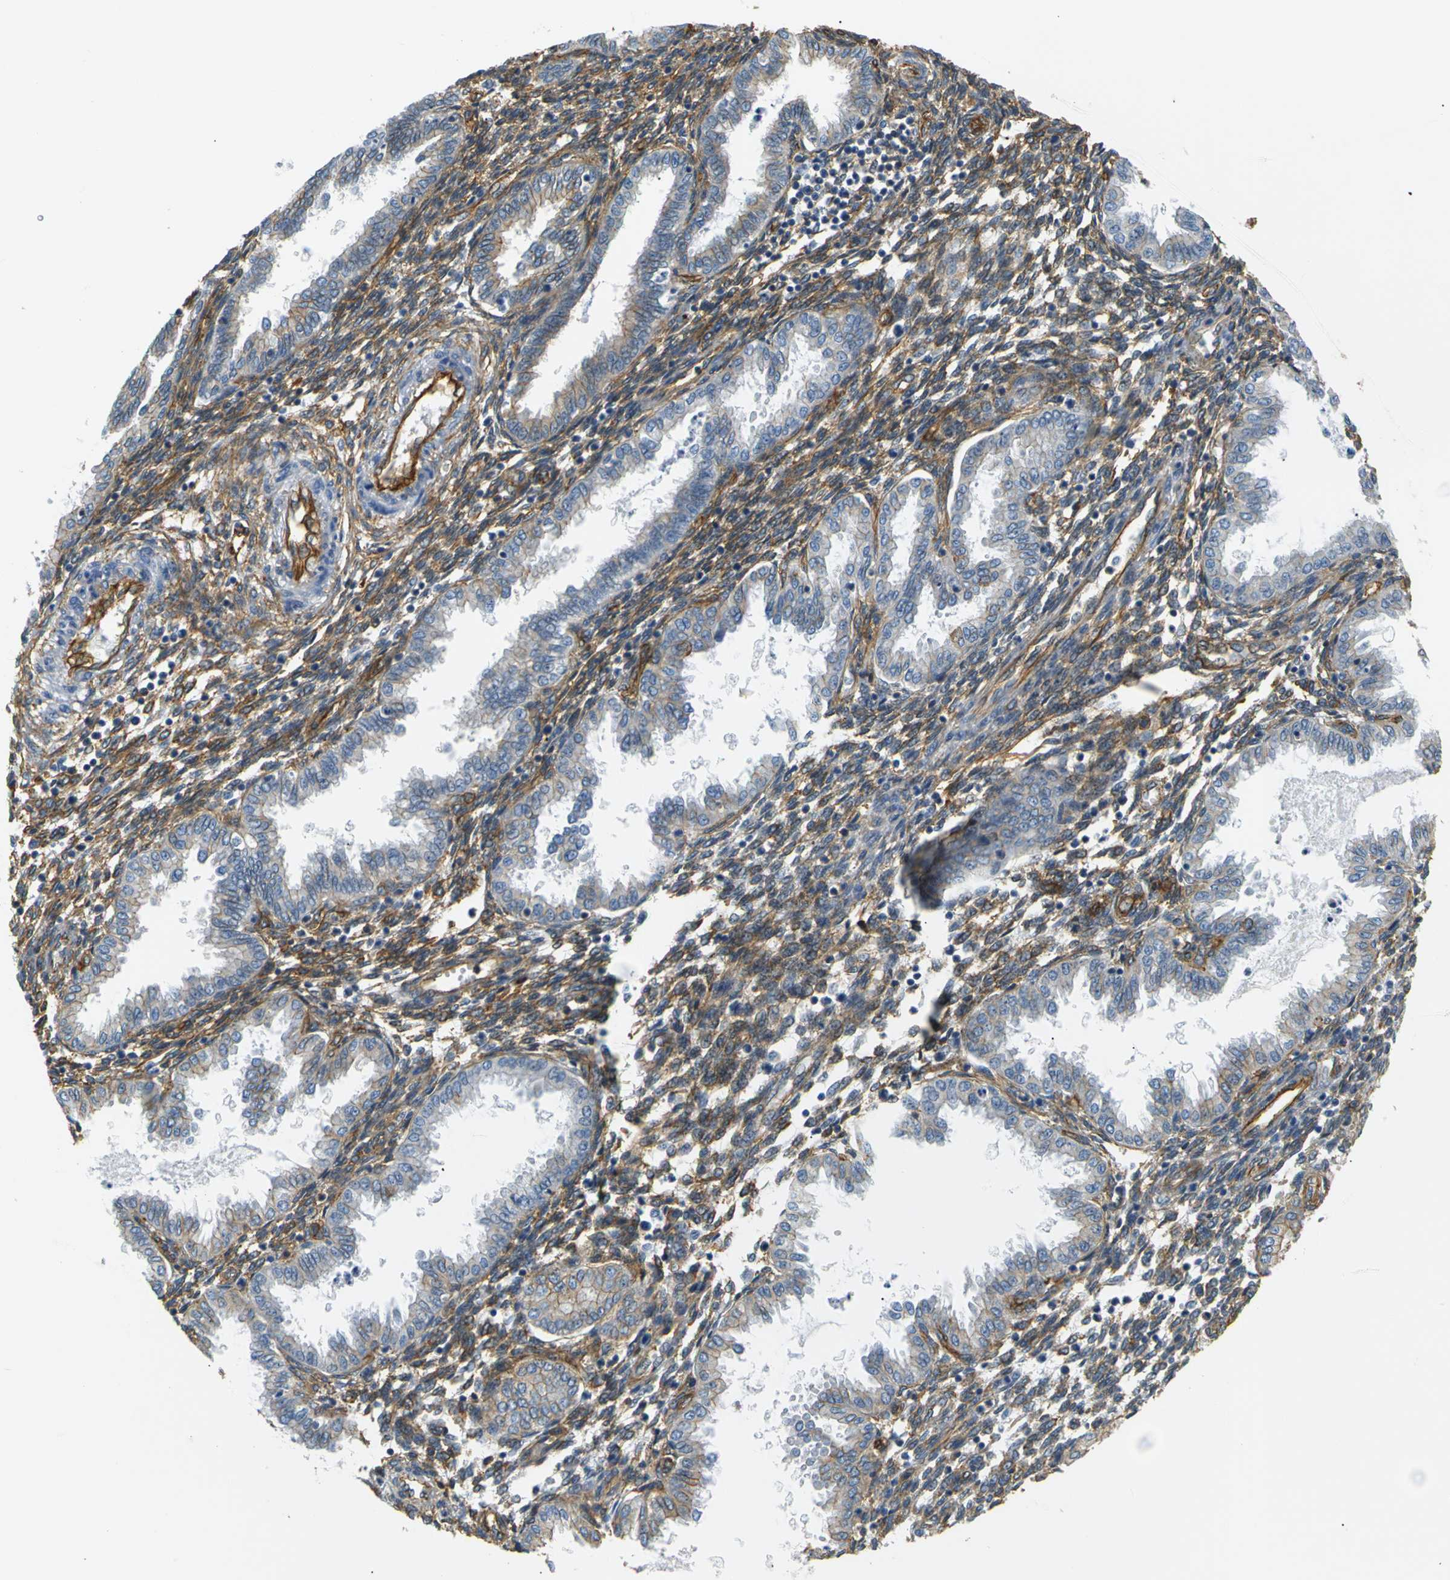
{"staining": {"intensity": "moderate", "quantity": ">75%", "location": "cytoplasmic/membranous"}, "tissue": "endometrium", "cell_type": "Cells in endometrial stroma", "image_type": "normal", "snomed": [{"axis": "morphology", "description": "Normal tissue, NOS"}, {"axis": "topography", "description": "Endometrium"}], "caption": "Immunohistochemistry (IHC) of normal human endometrium displays medium levels of moderate cytoplasmic/membranous expression in about >75% of cells in endometrial stroma. The protein is stained brown, and the nuclei are stained in blue (DAB (3,3'-diaminobenzidine) IHC with brightfield microscopy, high magnification).", "gene": "SPTBN1", "patient": {"sex": "female", "age": 33}}